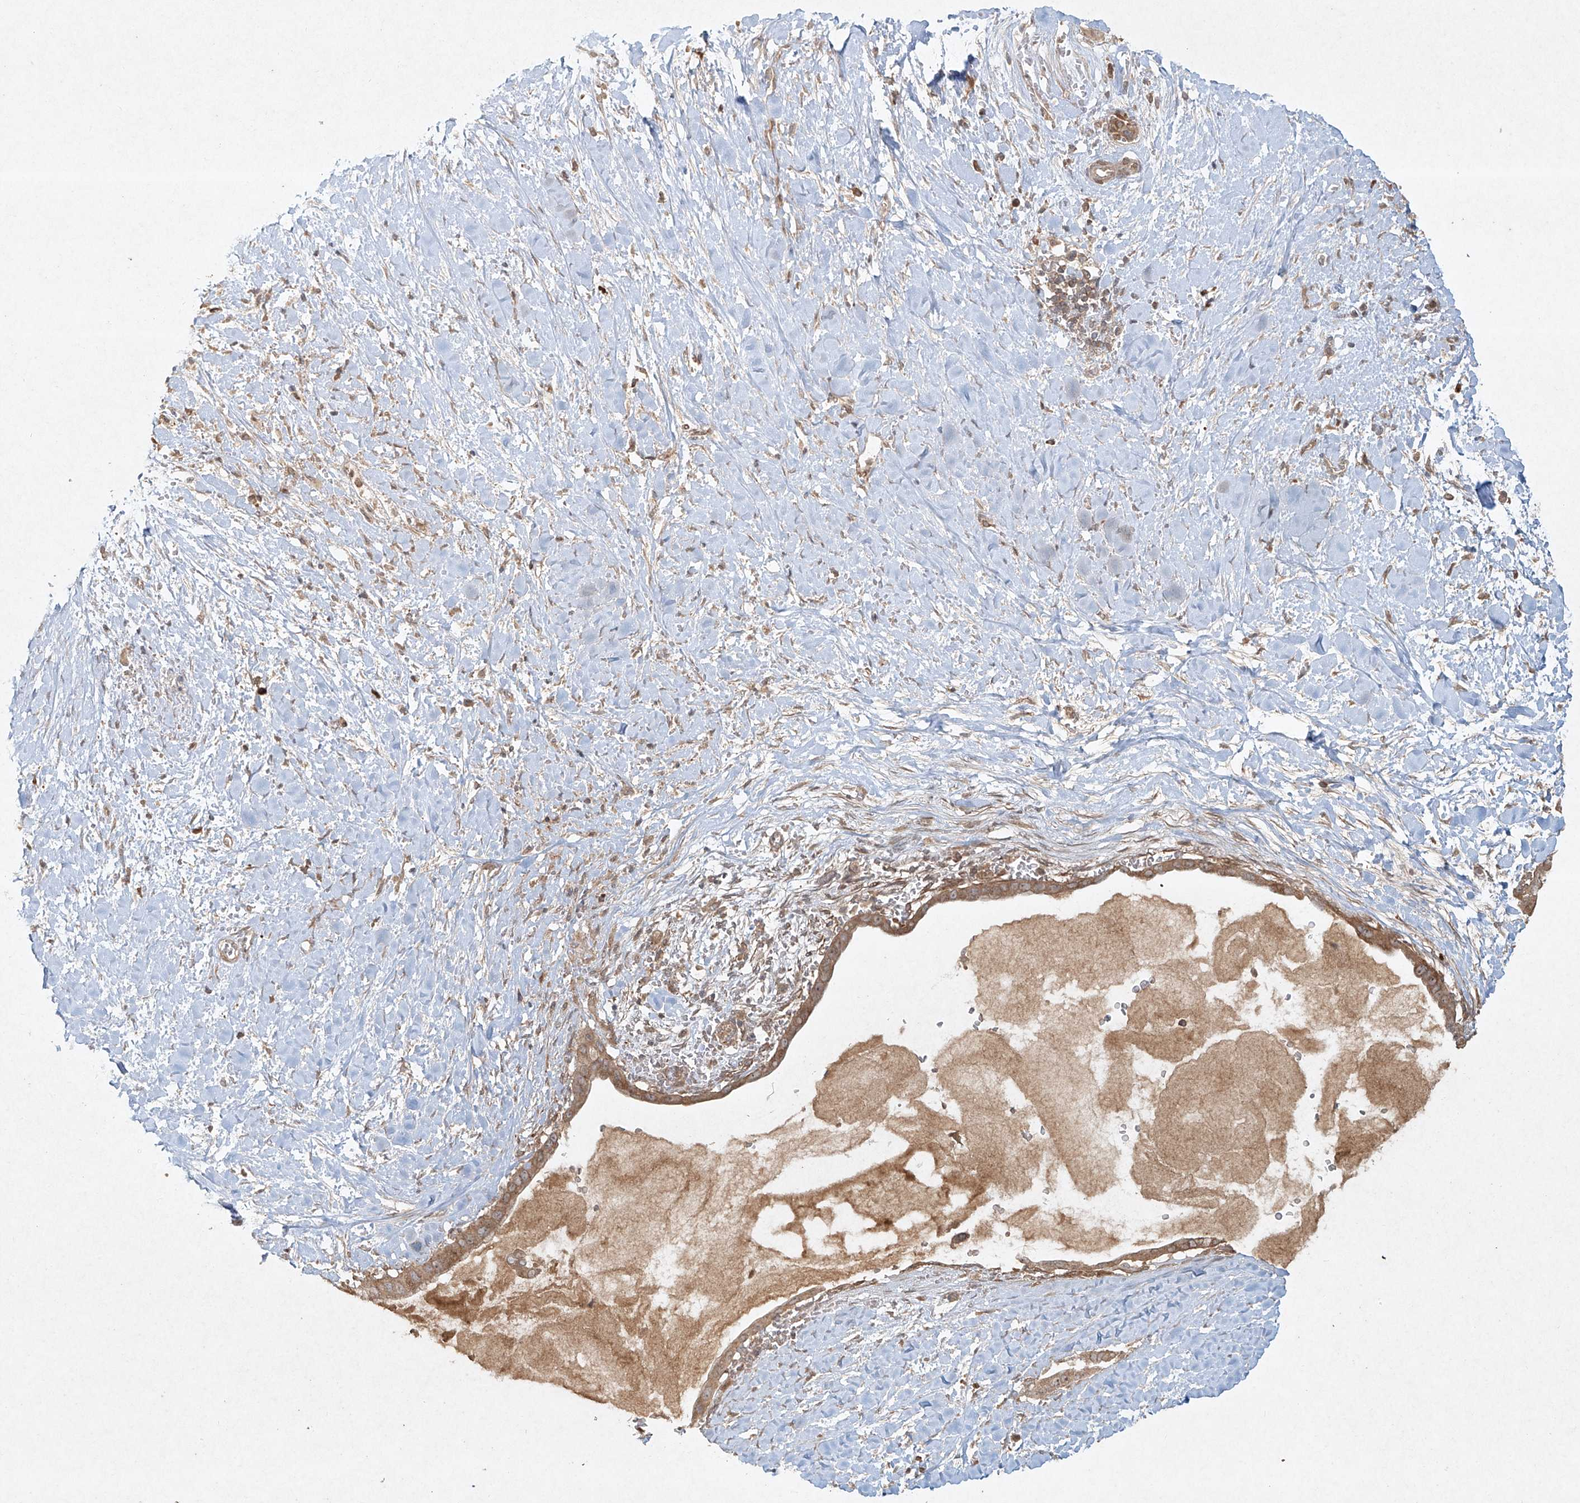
{"staining": {"intensity": "moderate", "quantity": ">75%", "location": "cytoplasmic/membranous"}, "tissue": "pancreatic cancer", "cell_type": "Tumor cells", "image_type": "cancer", "snomed": [{"axis": "morphology", "description": "Adenocarcinoma, NOS"}, {"axis": "topography", "description": "Pancreas"}], "caption": "An image of adenocarcinoma (pancreatic) stained for a protein displays moderate cytoplasmic/membranous brown staining in tumor cells. The staining was performed using DAB (3,3'-diaminobenzidine) to visualize the protein expression in brown, while the nuclei were stained in blue with hematoxylin (Magnification: 20x).", "gene": "CYYR1", "patient": {"sex": "male", "age": 55}}